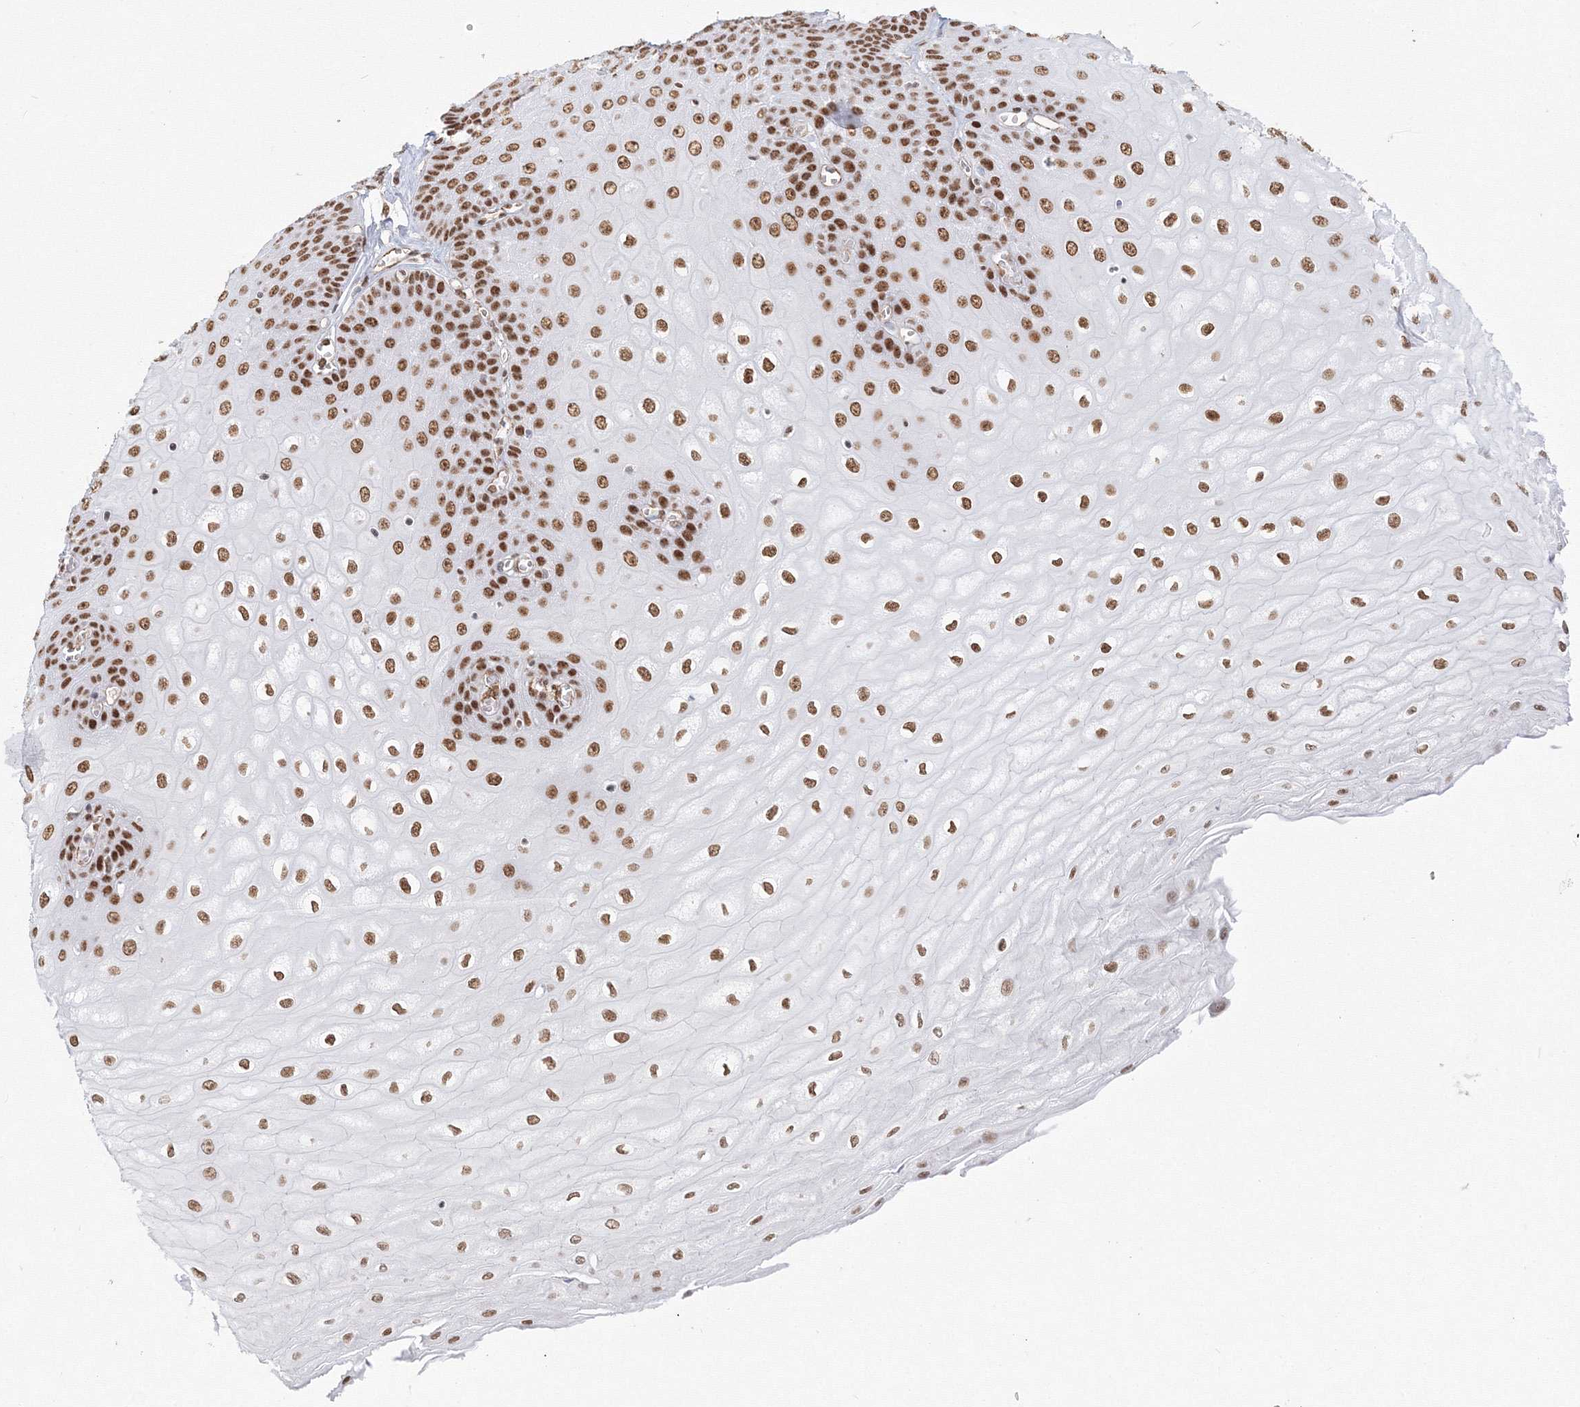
{"staining": {"intensity": "moderate", "quantity": ">75%", "location": "nuclear"}, "tissue": "esophagus", "cell_type": "Squamous epithelial cells", "image_type": "normal", "snomed": [{"axis": "morphology", "description": "Normal tissue, NOS"}, {"axis": "topography", "description": "Esophagus"}], "caption": "About >75% of squamous epithelial cells in benign human esophagus display moderate nuclear protein positivity as visualized by brown immunohistochemical staining.", "gene": "ZNF638", "patient": {"sex": "male", "age": 60}}